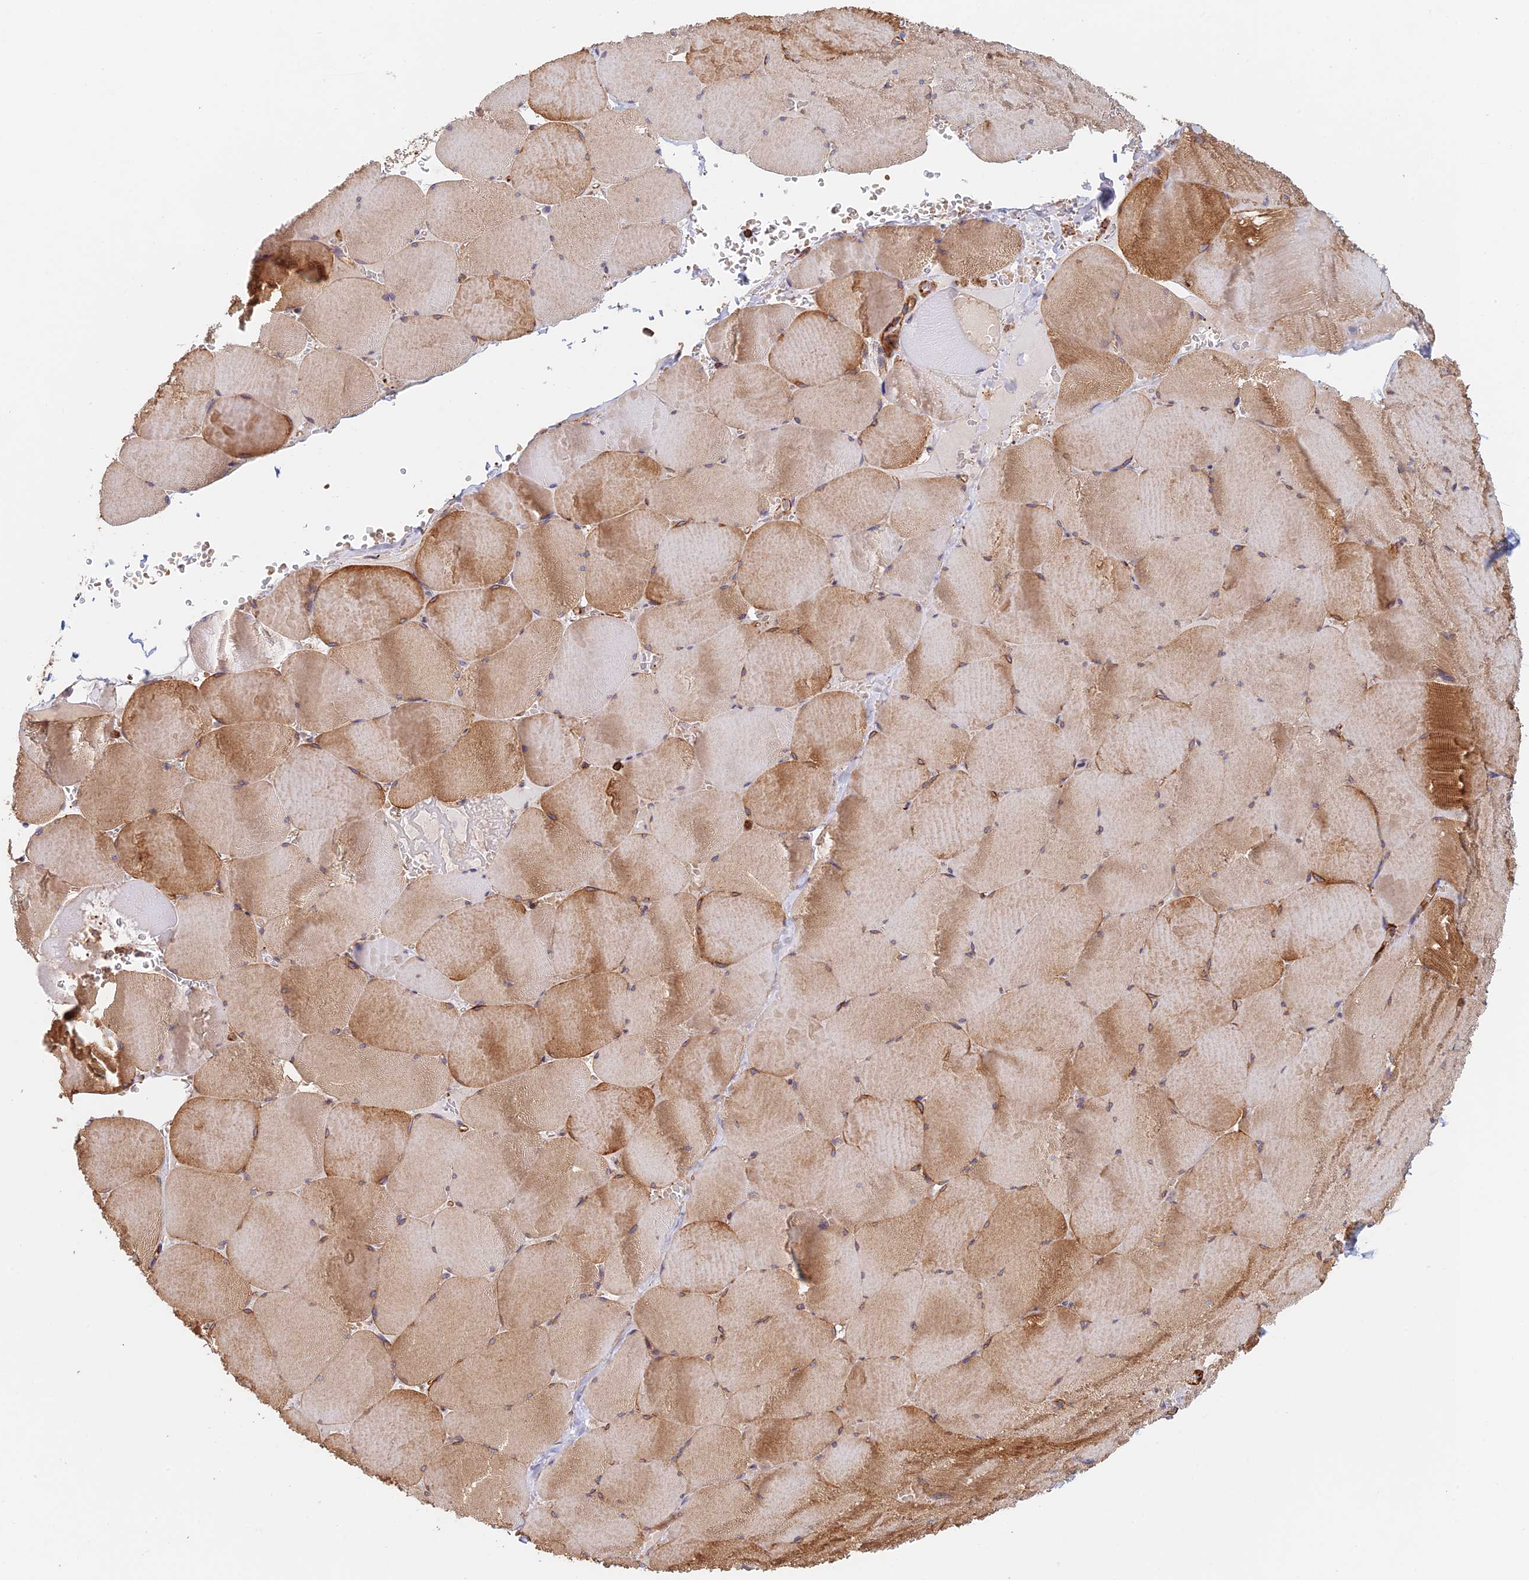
{"staining": {"intensity": "moderate", "quantity": "25%-75%", "location": "cytoplasmic/membranous"}, "tissue": "skeletal muscle", "cell_type": "Myocytes", "image_type": "normal", "snomed": [{"axis": "morphology", "description": "Normal tissue, NOS"}, {"axis": "topography", "description": "Skeletal muscle"}, {"axis": "topography", "description": "Head-Neck"}], "caption": "Immunohistochemistry (IHC) (DAB) staining of unremarkable skeletal muscle exhibits moderate cytoplasmic/membranous protein positivity in approximately 25%-75% of myocytes.", "gene": "PAK4", "patient": {"sex": "male", "age": 66}}